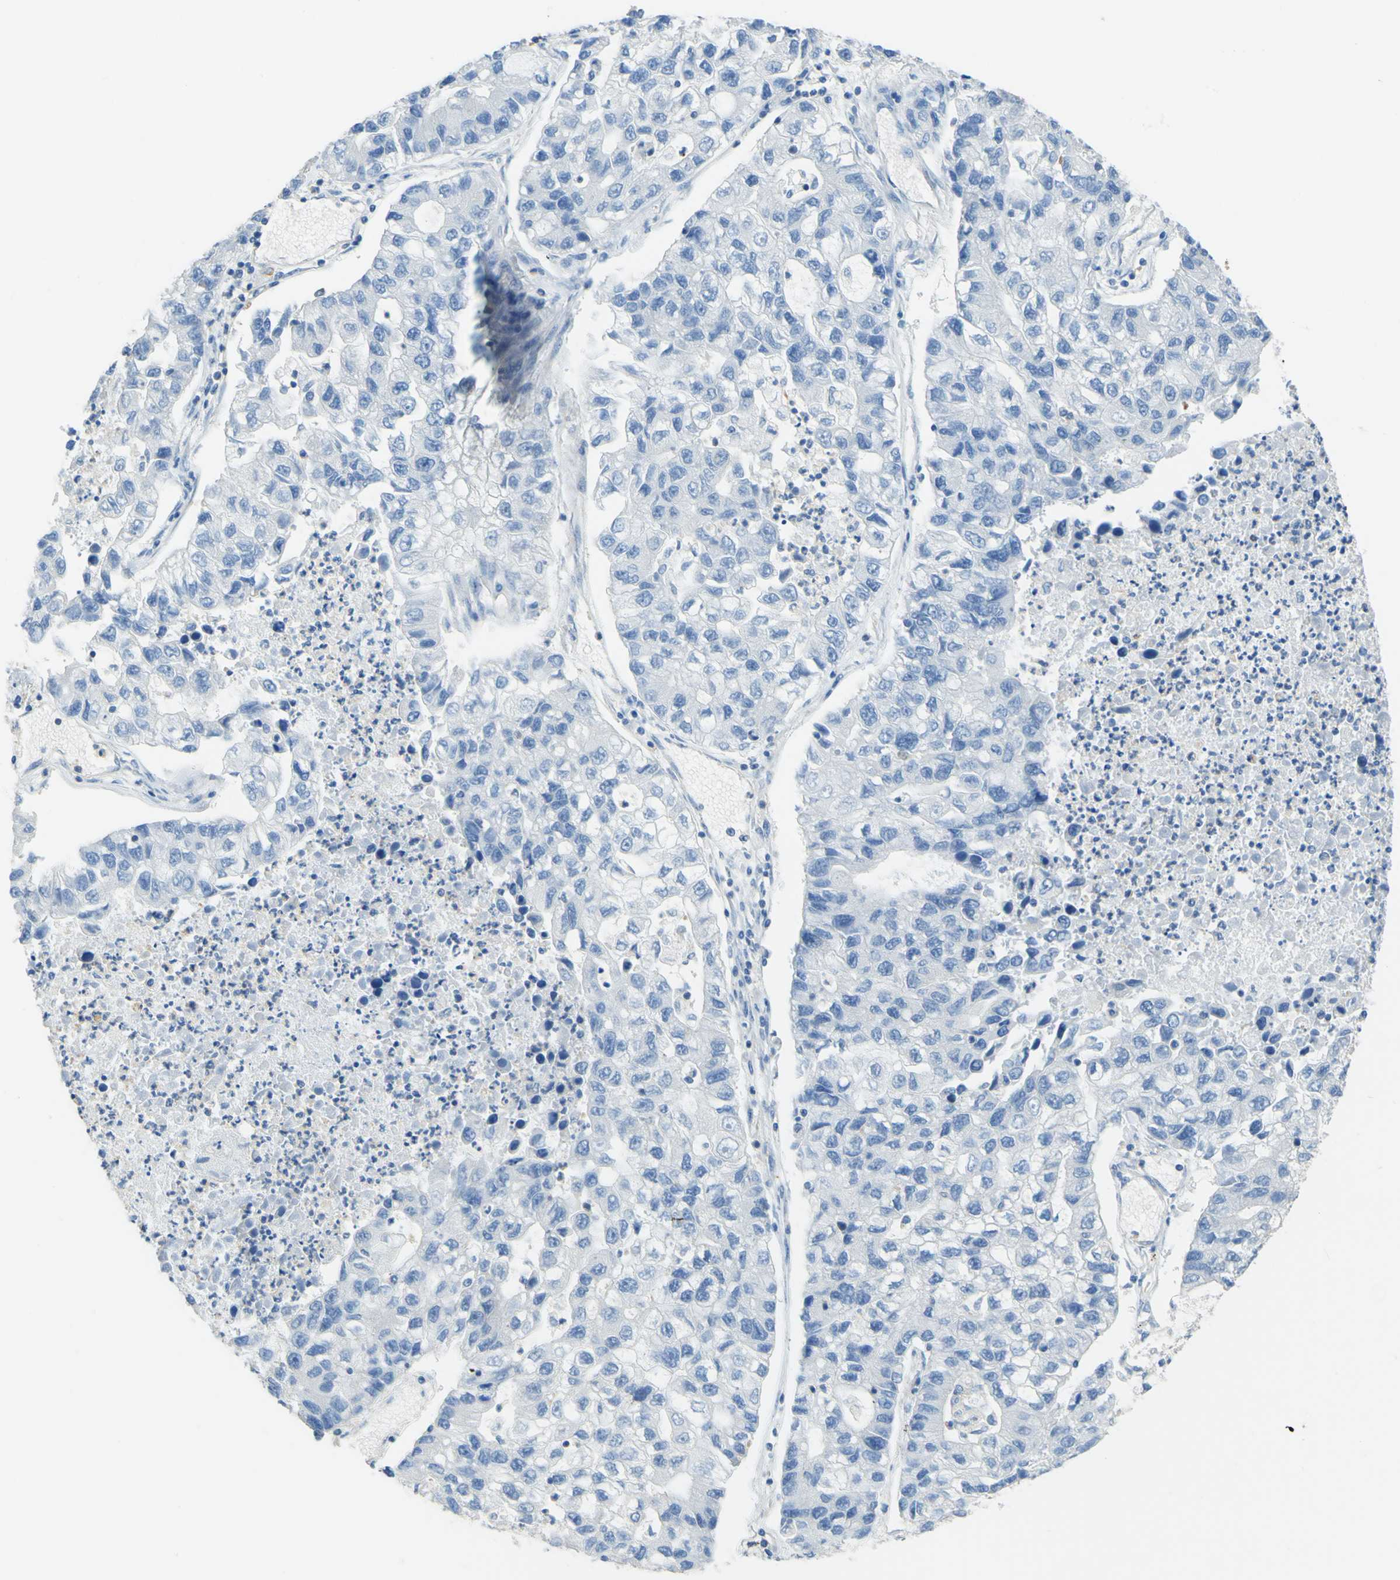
{"staining": {"intensity": "negative", "quantity": "none", "location": "none"}, "tissue": "lung cancer", "cell_type": "Tumor cells", "image_type": "cancer", "snomed": [{"axis": "morphology", "description": "Adenocarcinoma, NOS"}, {"axis": "topography", "description": "Lung"}], "caption": "Lung cancer stained for a protein using IHC reveals no staining tumor cells.", "gene": "OGN", "patient": {"sex": "female", "age": 51}}